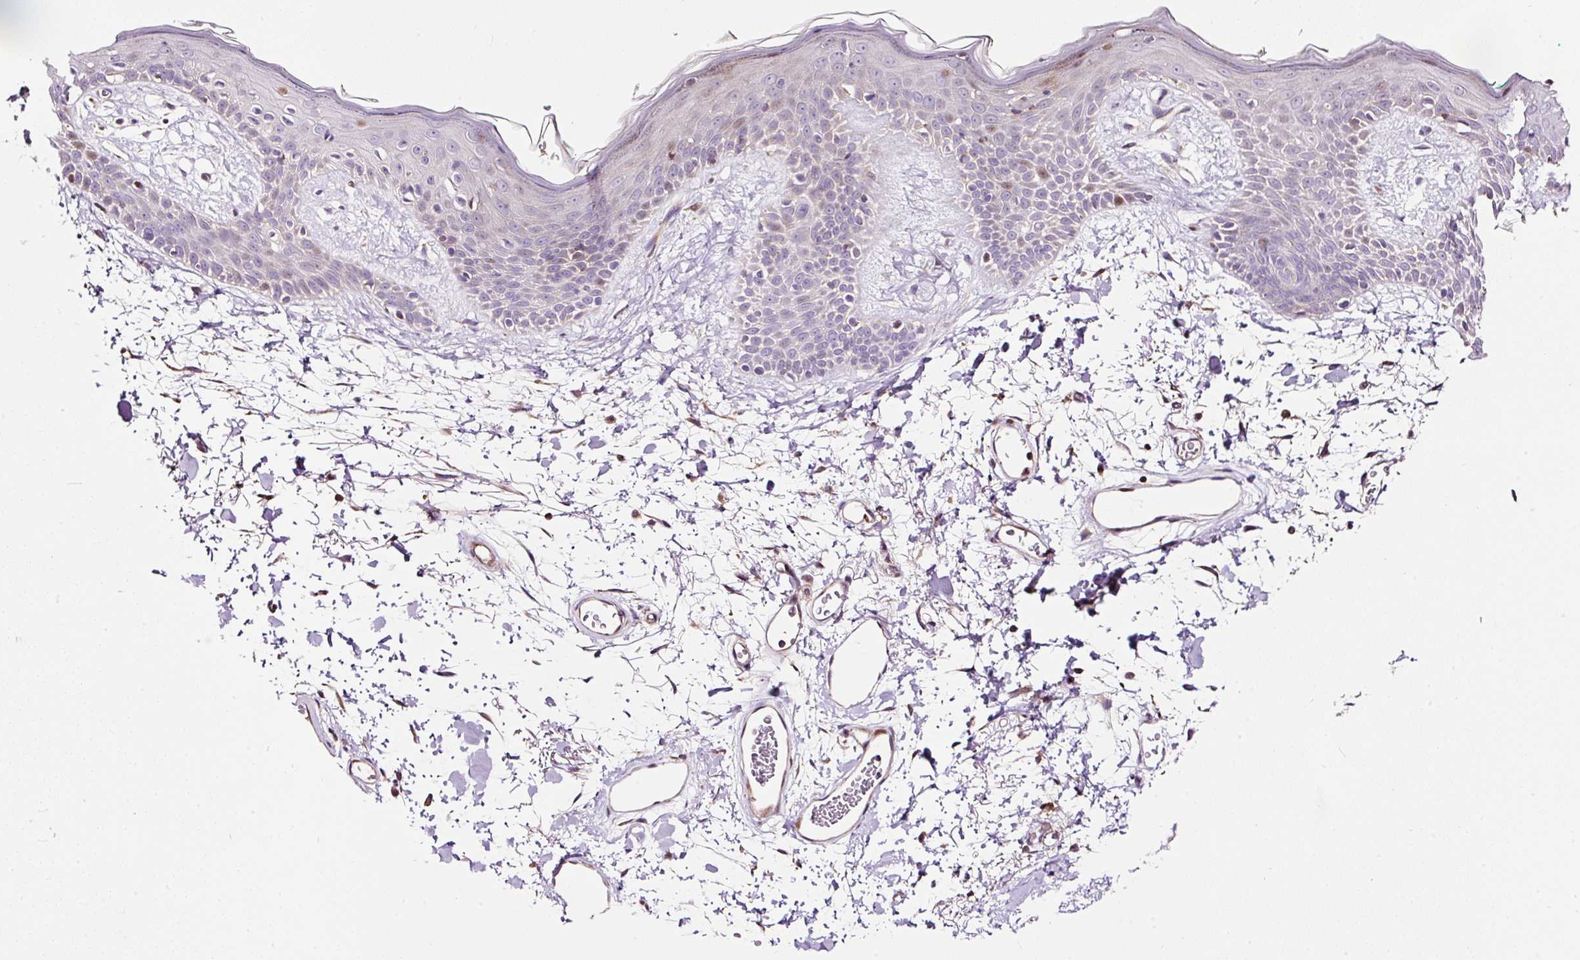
{"staining": {"intensity": "moderate", "quantity": "25%-75%", "location": "cytoplasmic/membranous"}, "tissue": "skin", "cell_type": "Fibroblasts", "image_type": "normal", "snomed": [{"axis": "morphology", "description": "Normal tissue, NOS"}, {"axis": "topography", "description": "Skin"}], "caption": "Skin was stained to show a protein in brown. There is medium levels of moderate cytoplasmic/membranous expression in approximately 25%-75% of fibroblasts. Nuclei are stained in blue.", "gene": "BOLA3", "patient": {"sex": "male", "age": 79}}